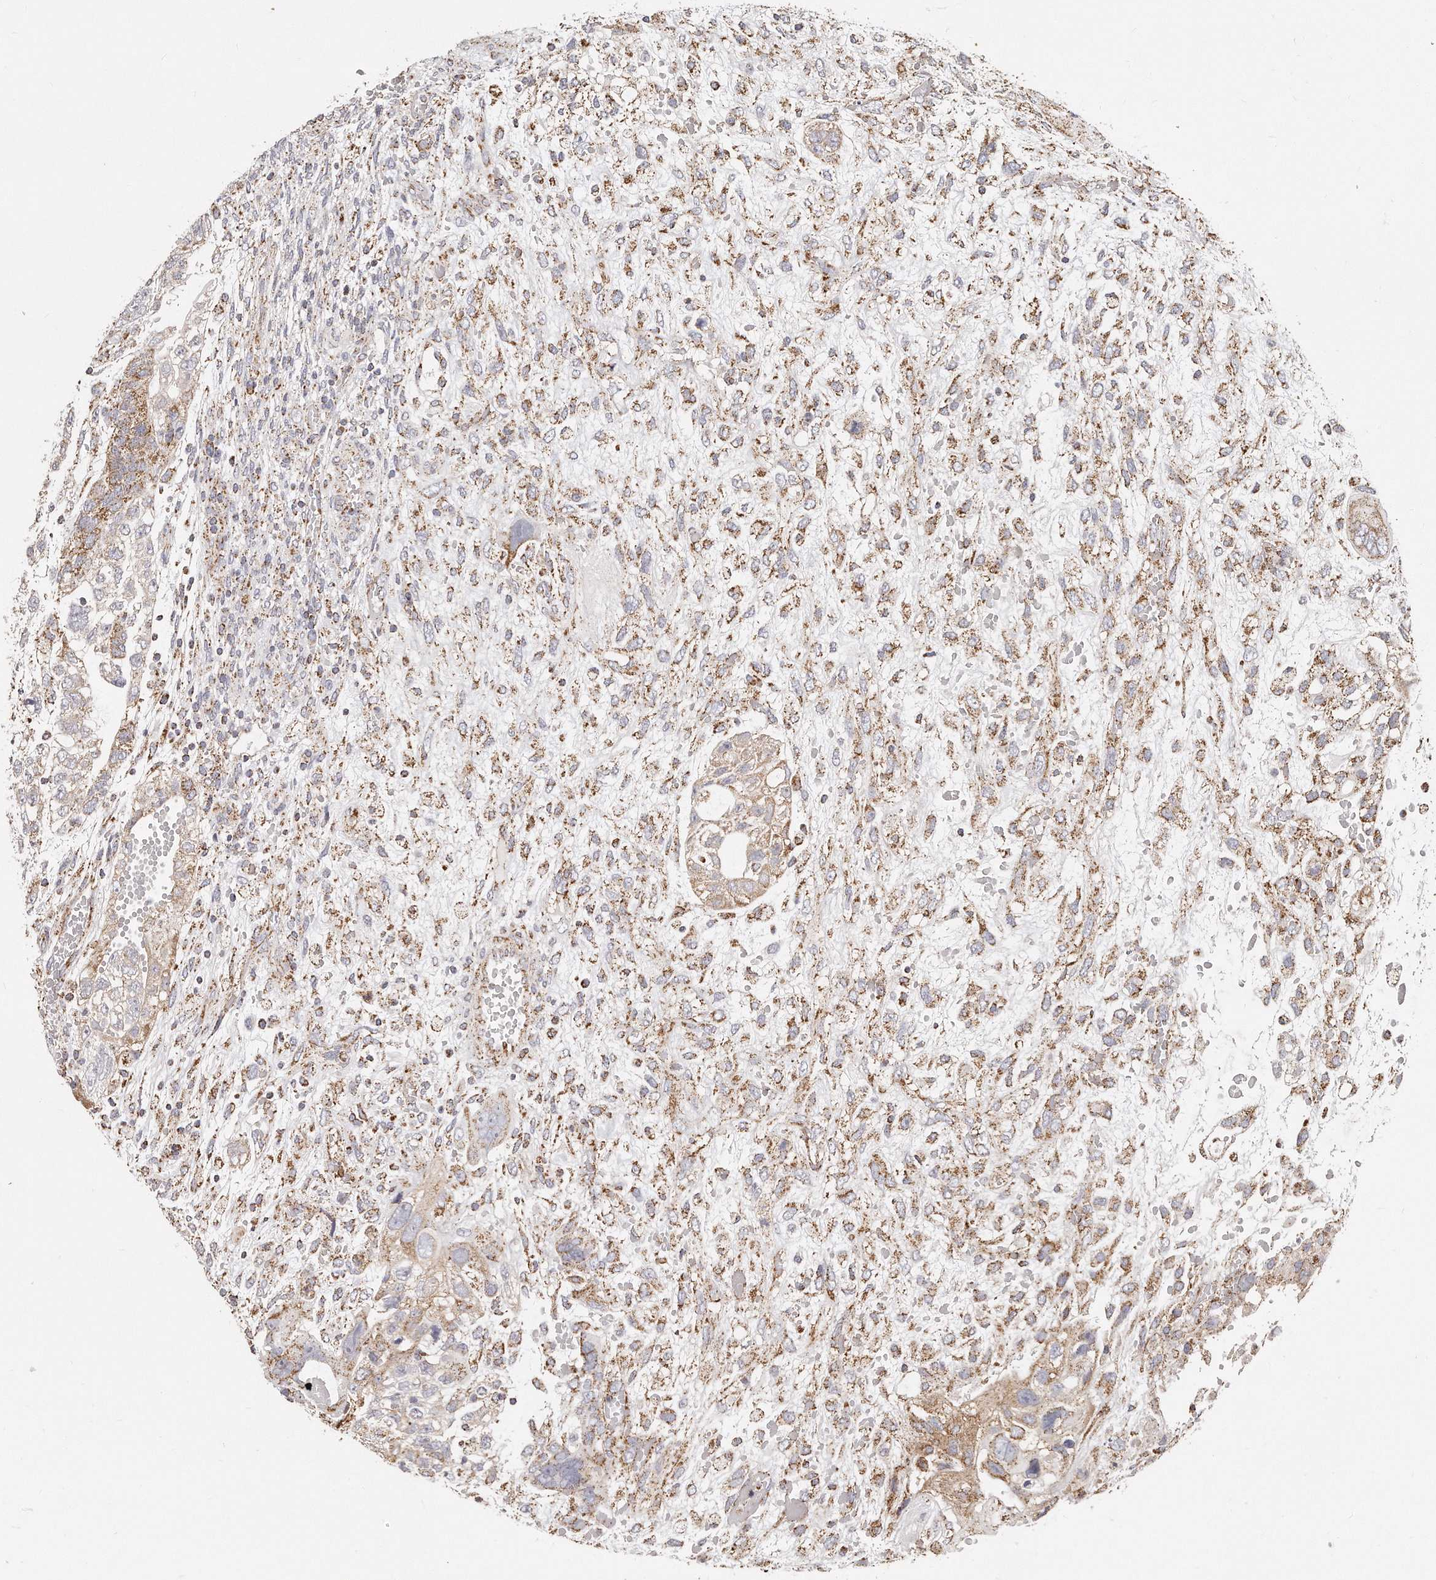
{"staining": {"intensity": "moderate", "quantity": "<25%", "location": "cytoplasmic/membranous"}, "tissue": "testis cancer", "cell_type": "Tumor cells", "image_type": "cancer", "snomed": [{"axis": "morphology", "description": "Carcinoma, Embryonal, NOS"}, {"axis": "topography", "description": "Testis"}], "caption": "Immunohistochemistry image of neoplastic tissue: testis cancer (embryonal carcinoma) stained using immunohistochemistry (IHC) demonstrates low levels of moderate protein expression localized specifically in the cytoplasmic/membranous of tumor cells, appearing as a cytoplasmic/membranous brown color.", "gene": "RTKN", "patient": {"sex": "male", "age": 36}}